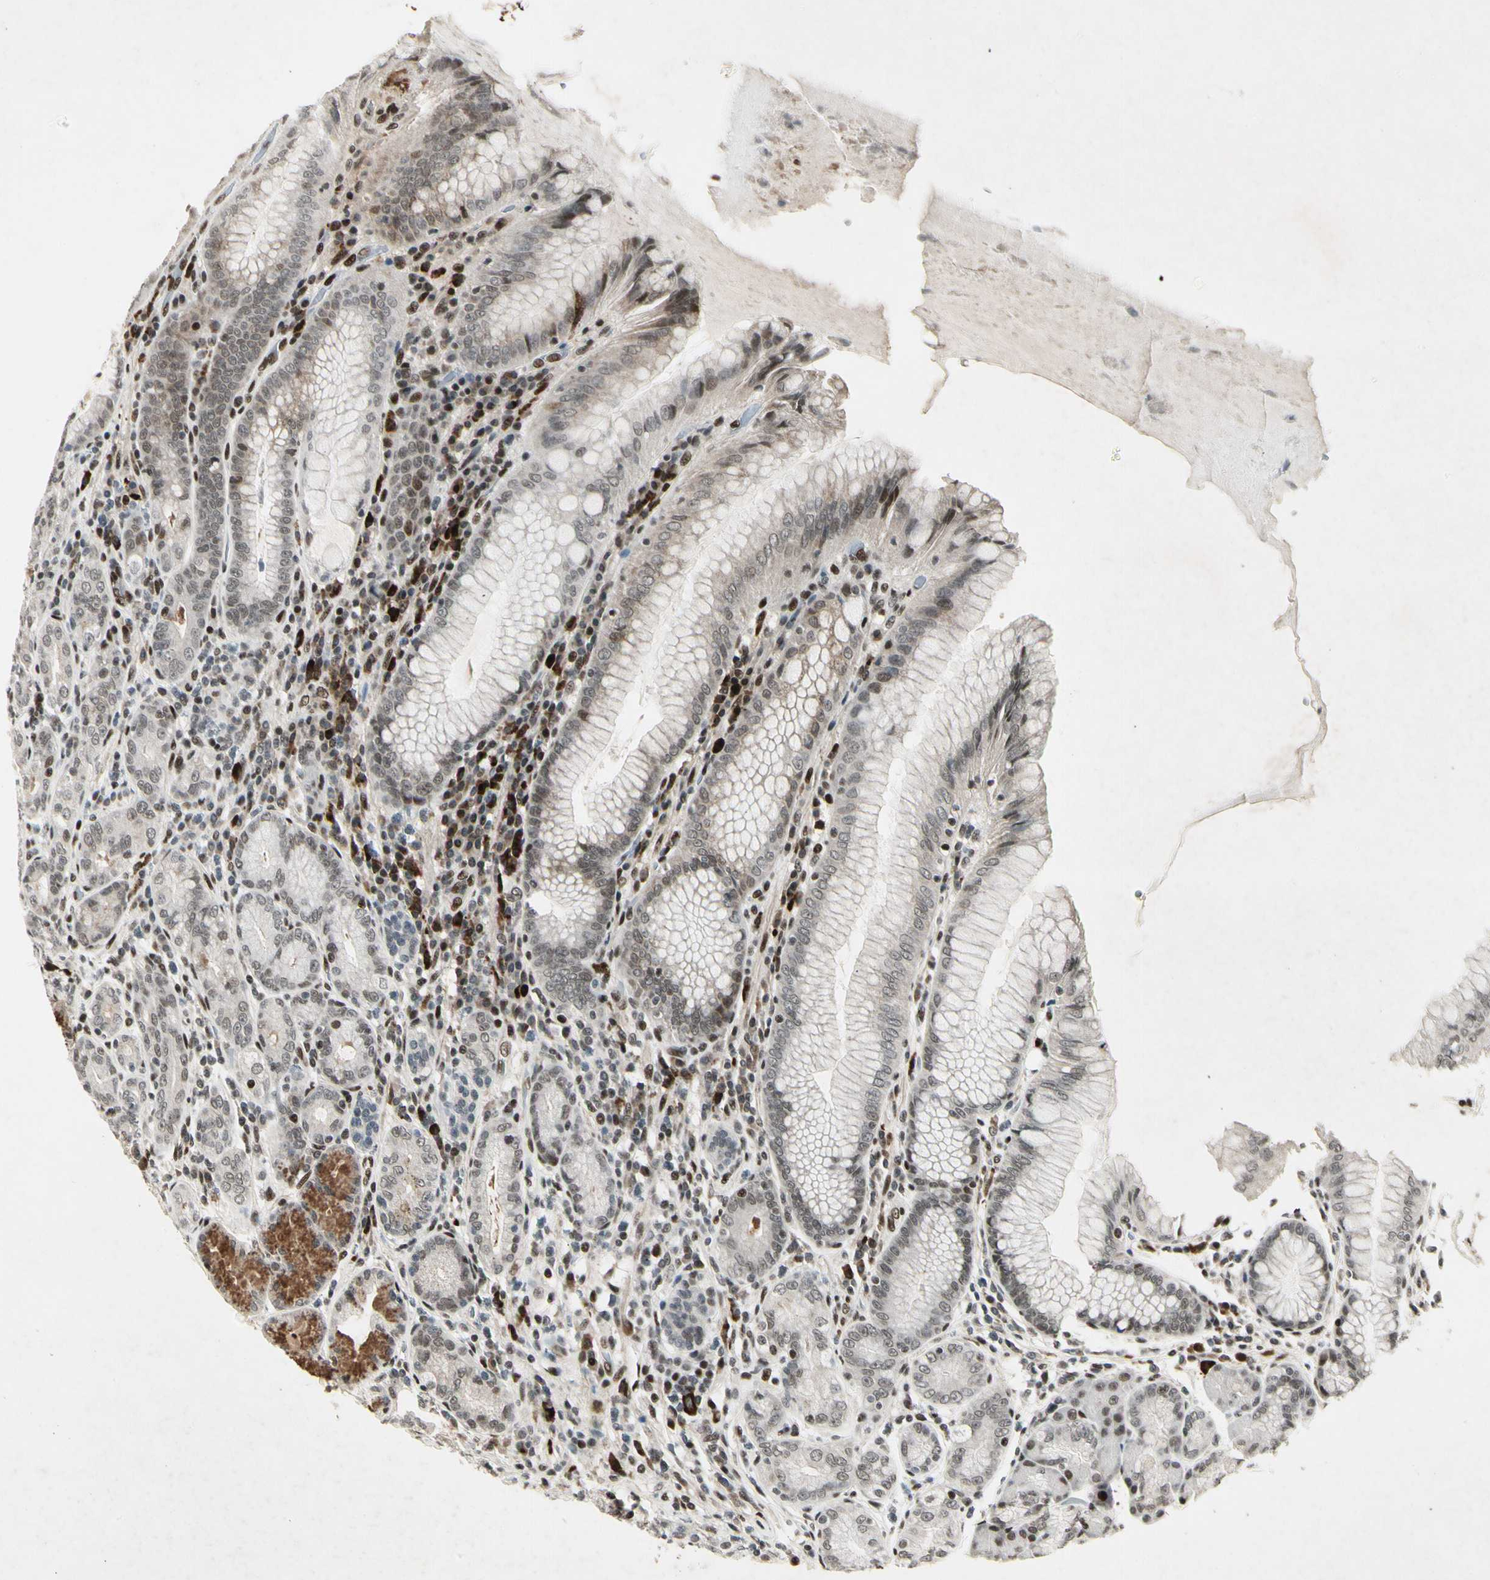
{"staining": {"intensity": "moderate", "quantity": "<25%", "location": "cytoplasmic/membranous,nuclear"}, "tissue": "stomach", "cell_type": "Glandular cells", "image_type": "normal", "snomed": [{"axis": "morphology", "description": "Normal tissue, NOS"}, {"axis": "topography", "description": "Stomach, lower"}], "caption": "The image reveals a brown stain indicating the presence of a protein in the cytoplasmic/membranous,nuclear of glandular cells in stomach. The protein of interest is shown in brown color, while the nuclei are stained blue.", "gene": "FOXJ2", "patient": {"sex": "female", "age": 76}}